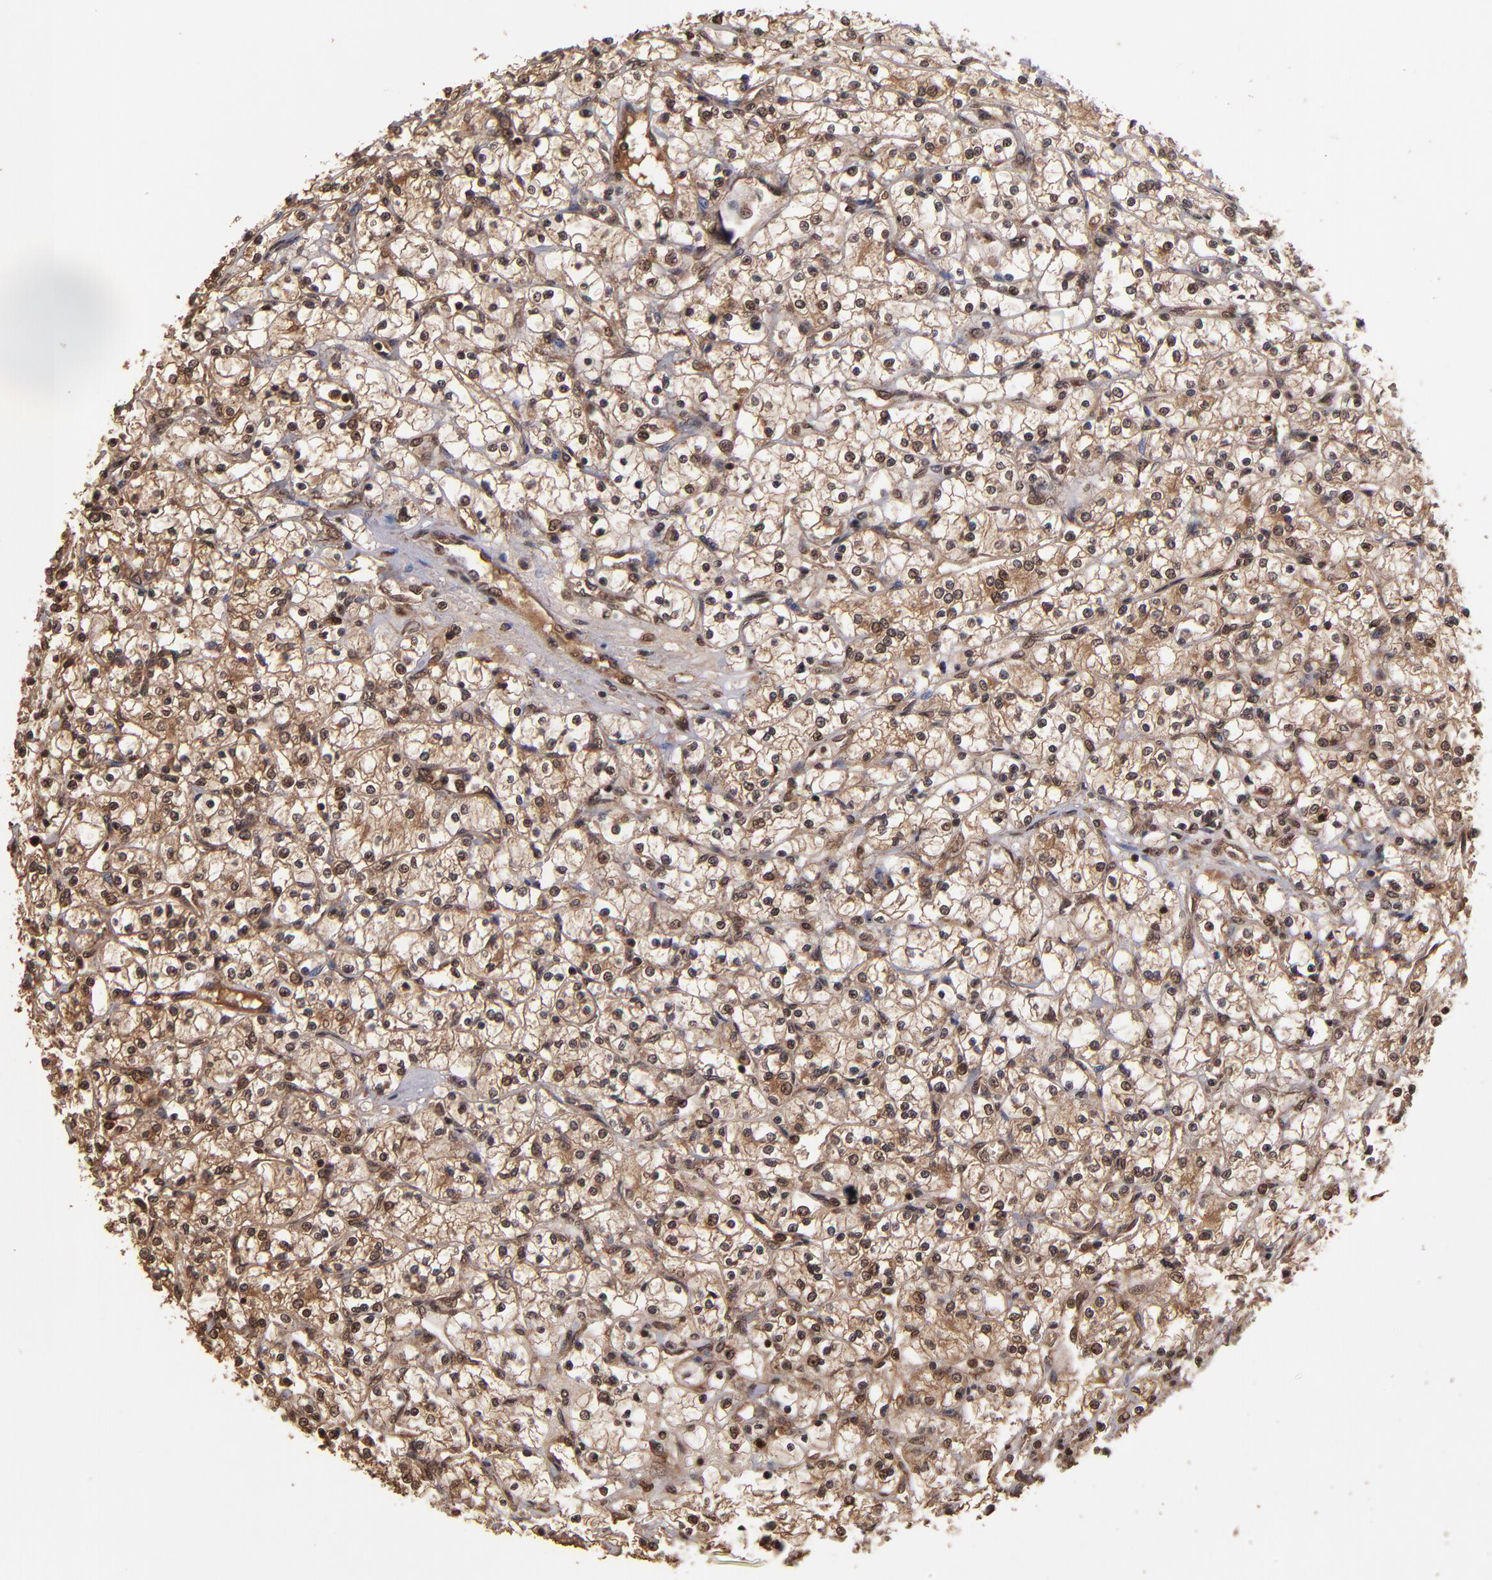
{"staining": {"intensity": "moderate", "quantity": ">75%", "location": "cytoplasmic/membranous,nuclear"}, "tissue": "renal cancer", "cell_type": "Tumor cells", "image_type": "cancer", "snomed": [{"axis": "morphology", "description": "Adenocarcinoma, NOS"}, {"axis": "topography", "description": "Kidney"}], "caption": "IHC of adenocarcinoma (renal) demonstrates medium levels of moderate cytoplasmic/membranous and nuclear staining in approximately >75% of tumor cells.", "gene": "NFE2L2", "patient": {"sex": "male", "age": 61}}